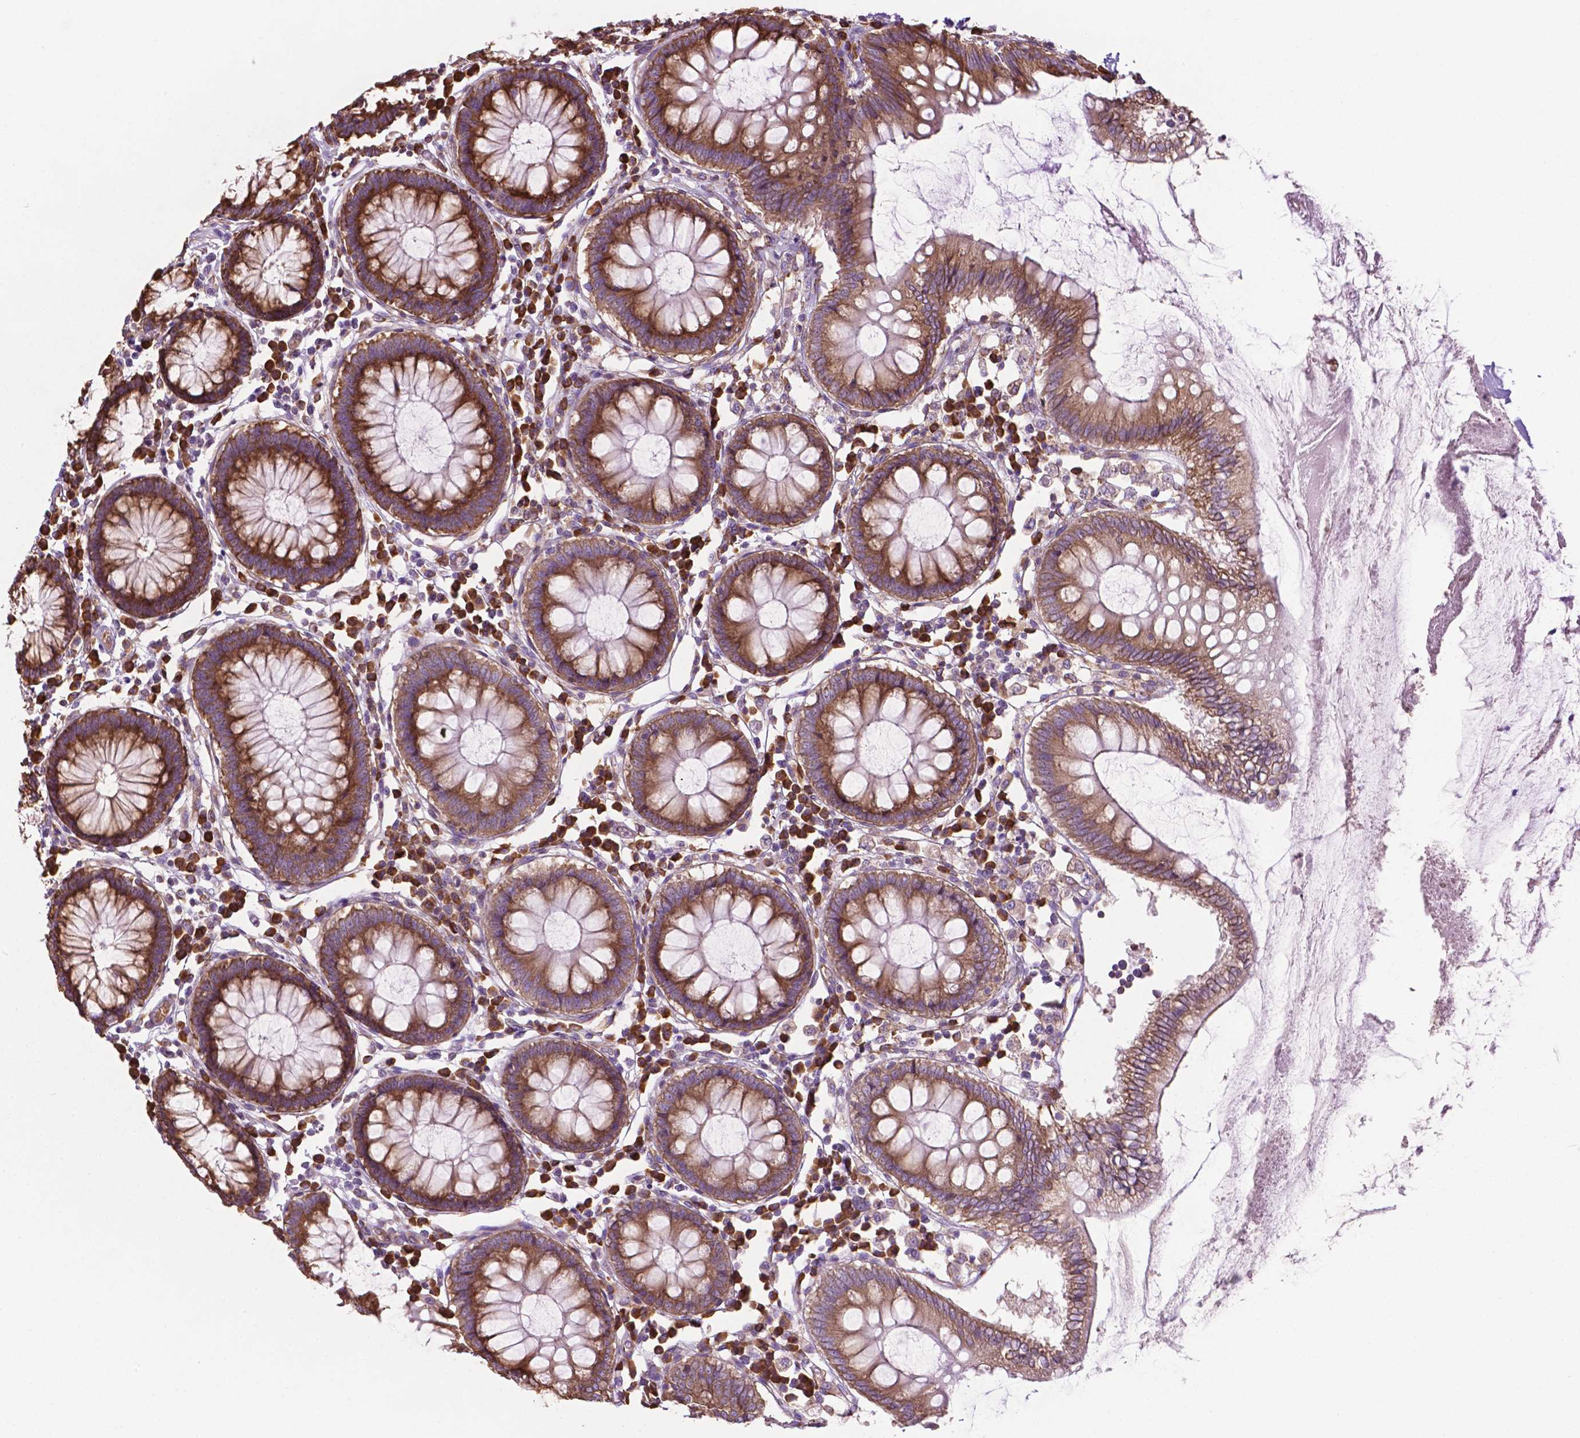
{"staining": {"intensity": "weak", "quantity": ">75%", "location": "cytoplasmic/membranous"}, "tissue": "colon", "cell_type": "Endothelial cells", "image_type": "normal", "snomed": [{"axis": "morphology", "description": "Normal tissue, NOS"}, {"axis": "morphology", "description": "Adenocarcinoma, NOS"}, {"axis": "topography", "description": "Colon"}], "caption": "Endothelial cells display low levels of weak cytoplasmic/membranous expression in about >75% of cells in unremarkable colon.", "gene": "RPL29", "patient": {"sex": "male", "age": 83}}